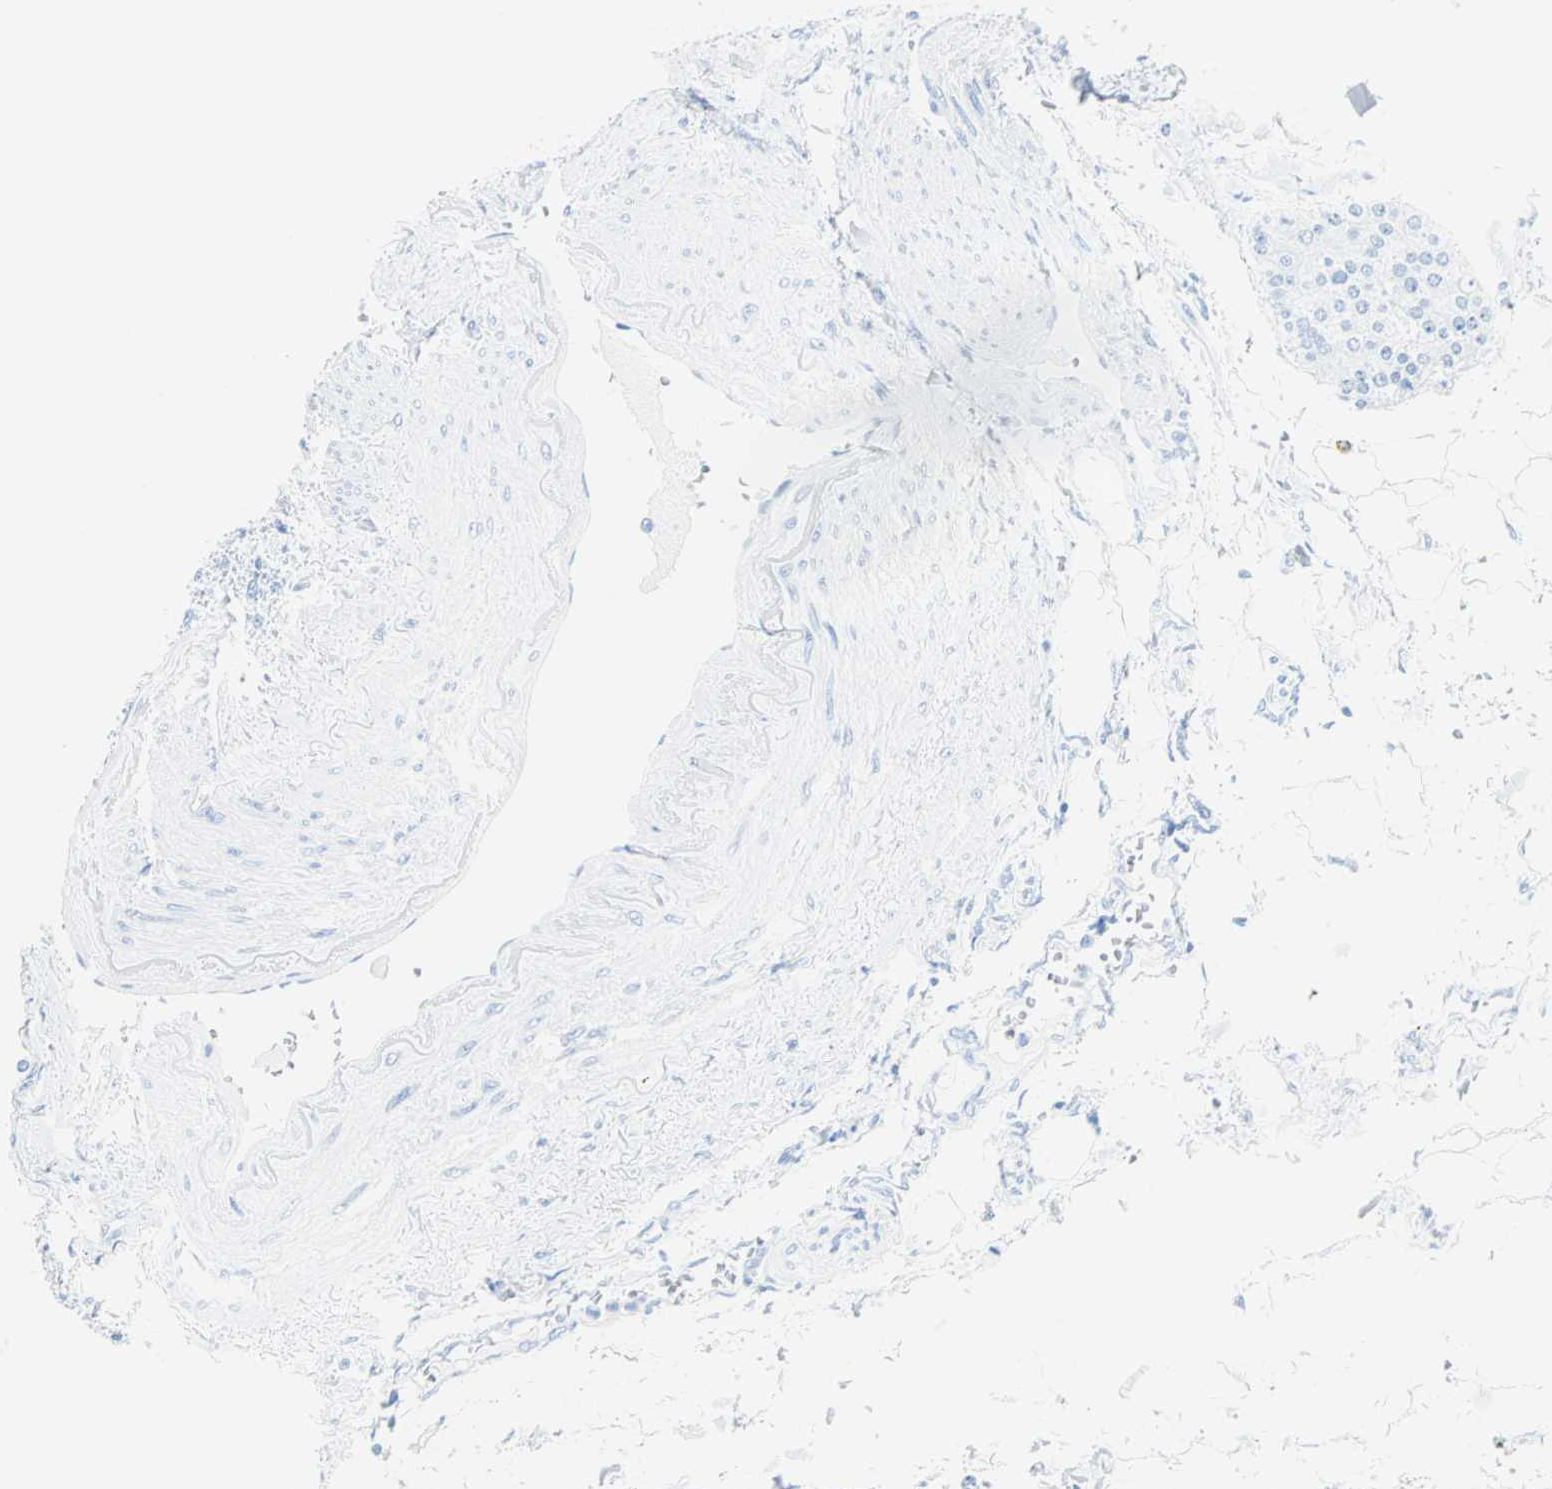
{"staining": {"intensity": "negative", "quantity": "none", "location": "none"}, "tissue": "carcinoid", "cell_type": "Tumor cells", "image_type": "cancer", "snomed": [{"axis": "morphology", "description": "Carcinoid, malignant, NOS"}, {"axis": "topography", "description": "Colon"}], "caption": "An image of human carcinoid is negative for staining in tumor cells.", "gene": "RELA", "patient": {"sex": "female", "age": 61}}